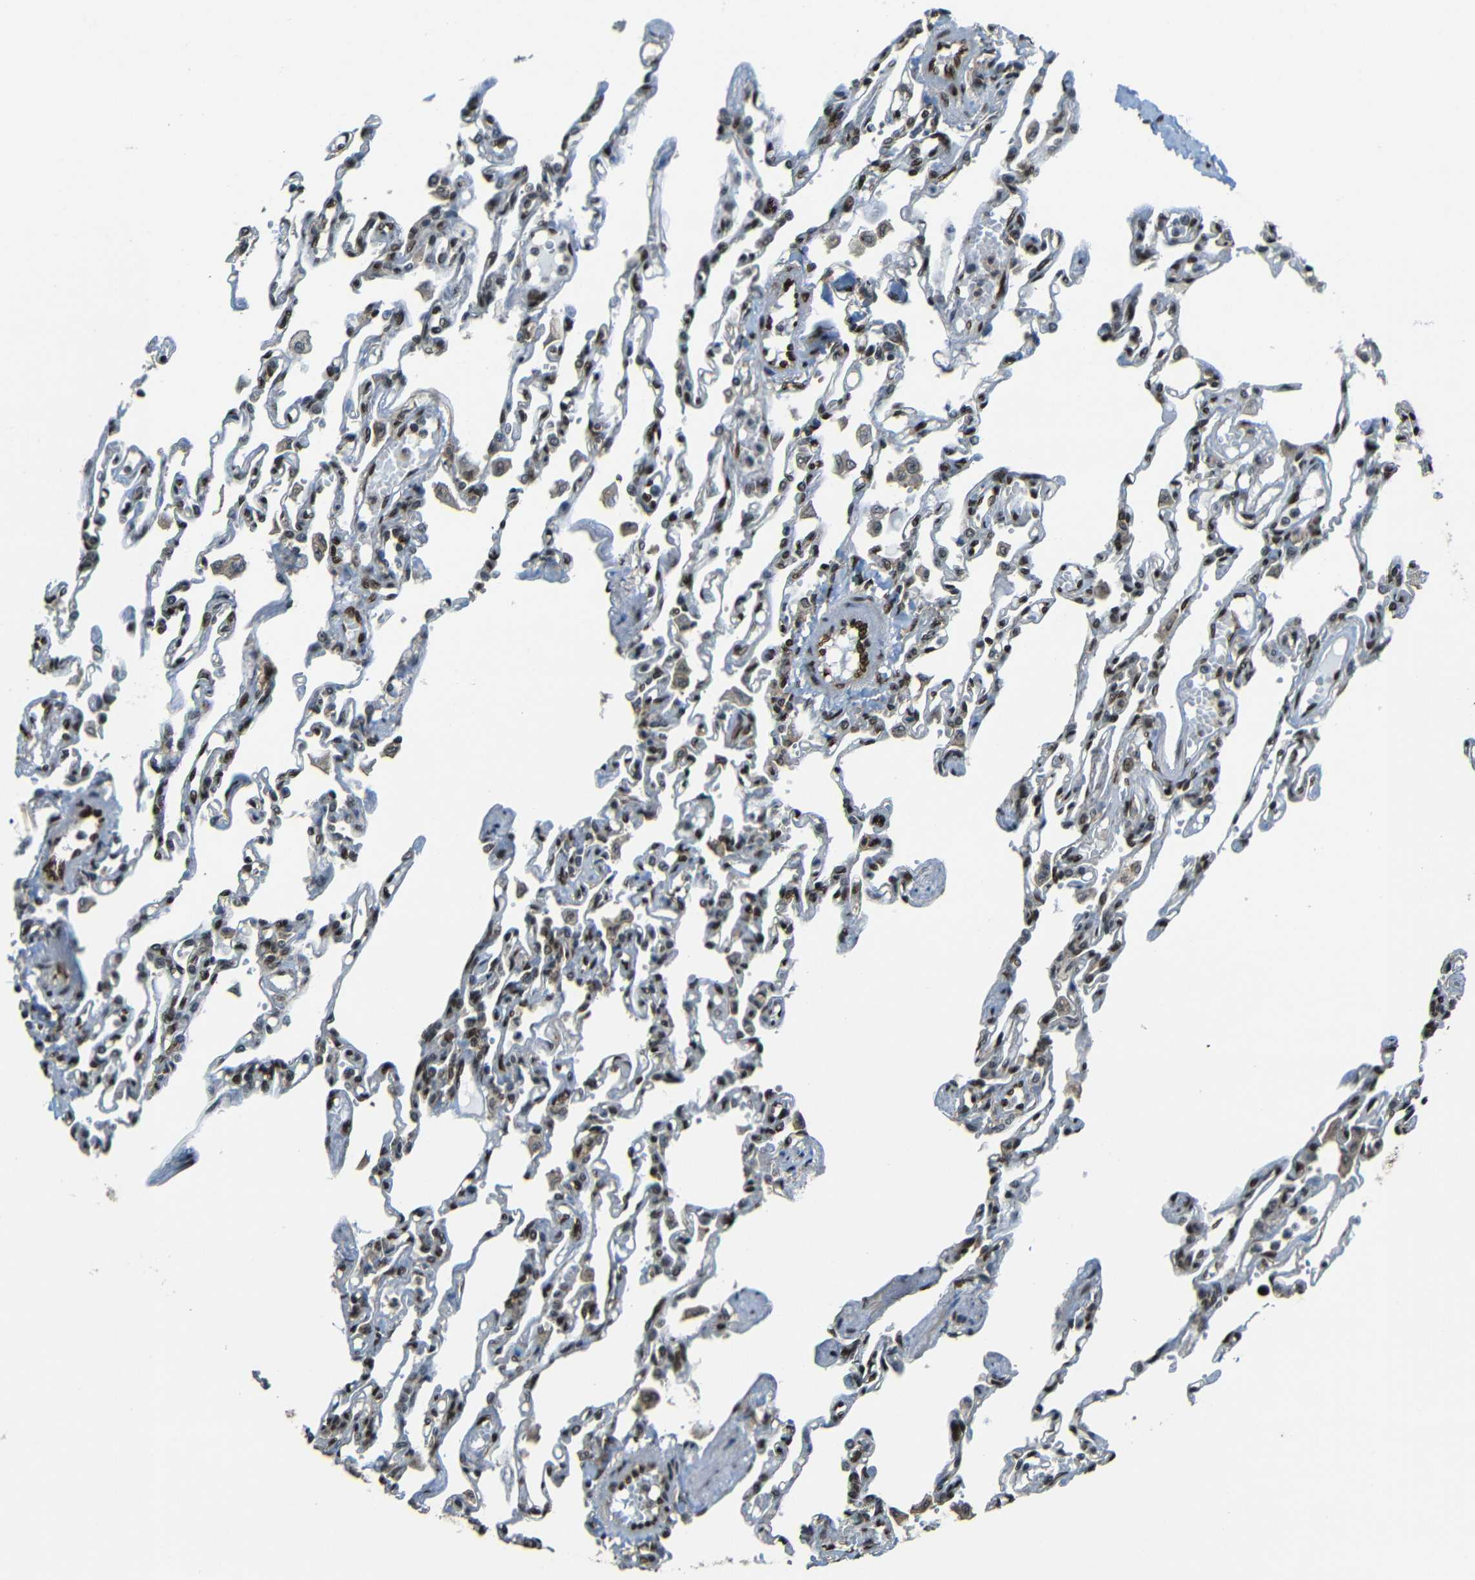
{"staining": {"intensity": "moderate", "quantity": "25%-75%", "location": "nuclear"}, "tissue": "lung", "cell_type": "Alveolar cells", "image_type": "normal", "snomed": [{"axis": "morphology", "description": "Normal tissue, NOS"}, {"axis": "topography", "description": "Lung"}], "caption": "This photomicrograph shows IHC staining of unremarkable lung, with medium moderate nuclear expression in about 25%-75% of alveolar cells.", "gene": "PSIP1", "patient": {"sex": "male", "age": 21}}